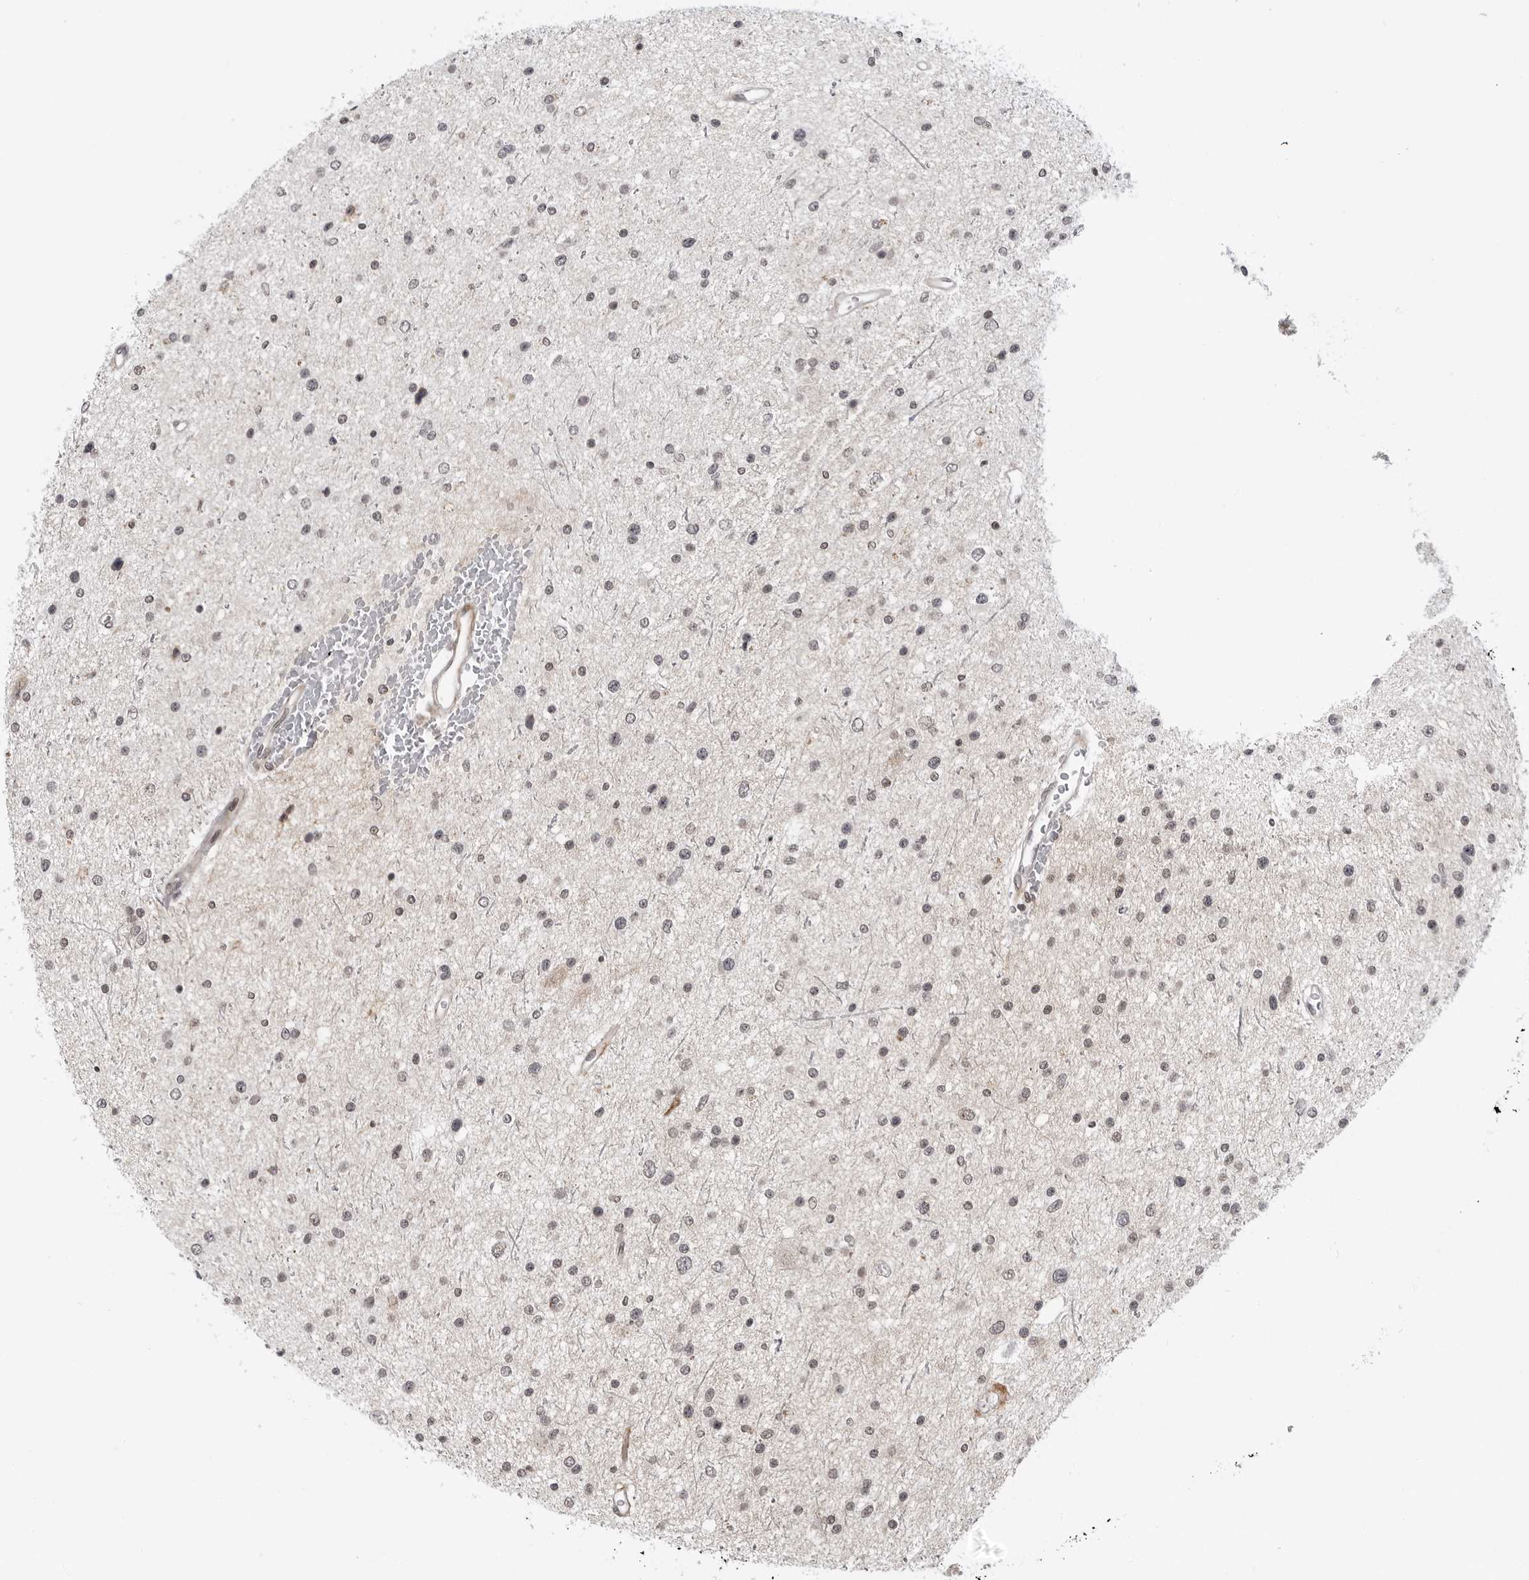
{"staining": {"intensity": "negative", "quantity": "none", "location": "none"}, "tissue": "glioma", "cell_type": "Tumor cells", "image_type": "cancer", "snomed": [{"axis": "morphology", "description": "Glioma, malignant, Low grade"}, {"axis": "topography", "description": "Brain"}], "caption": "This is an immunohistochemistry (IHC) micrograph of human glioma. There is no staining in tumor cells.", "gene": "ADAMTS5", "patient": {"sex": "female", "age": 37}}